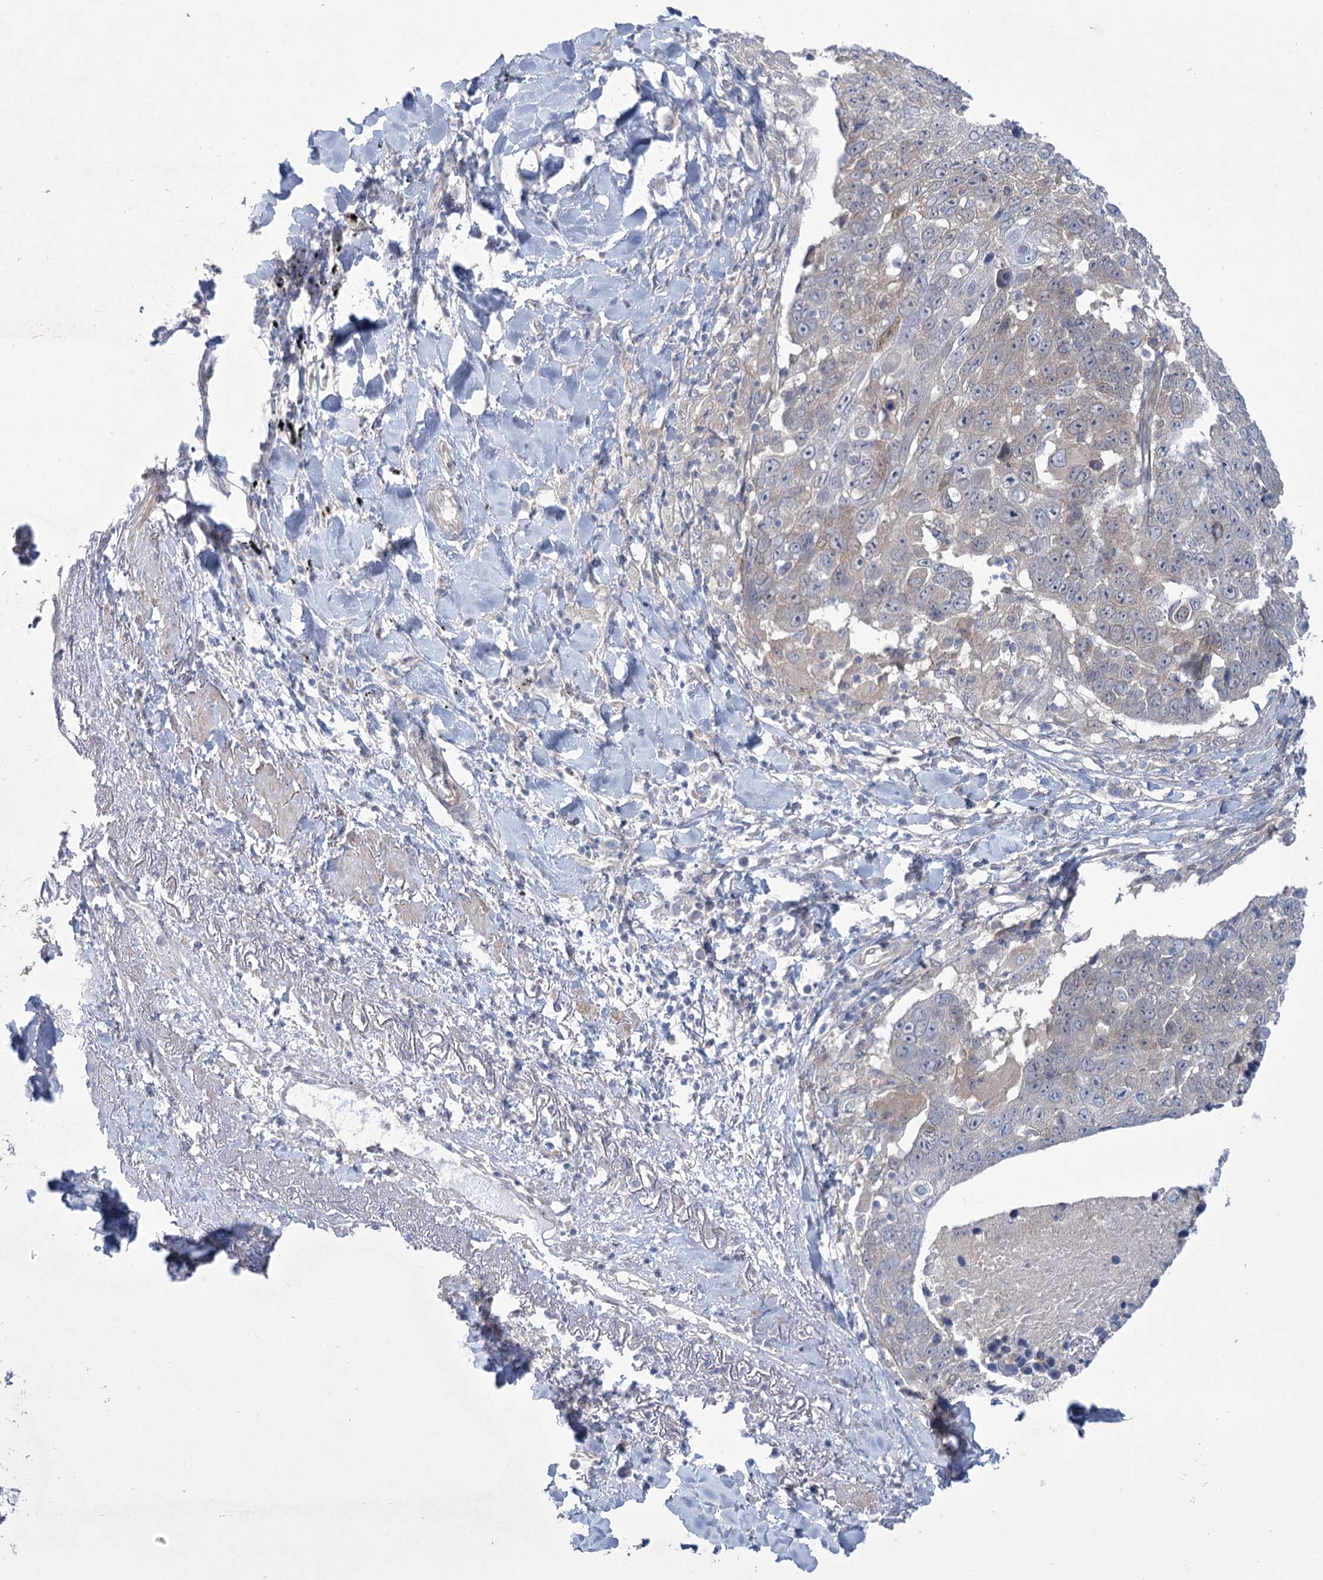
{"staining": {"intensity": "weak", "quantity": "<25%", "location": "cytoplasmic/membranous"}, "tissue": "lung cancer", "cell_type": "Tumor cells", "image_type": "cancer", "snomed": [{"axis": "morphology", "description": "Squamous cell carcinoma, NOS"}, {"axis": "topography", "description": "Lung"}], "caption": "Histopathology image shows no significant protein positivity in tumor cells of lung cancer.", "gene": "AAMDC", "patient": {"sex": "male", "age": 66}}